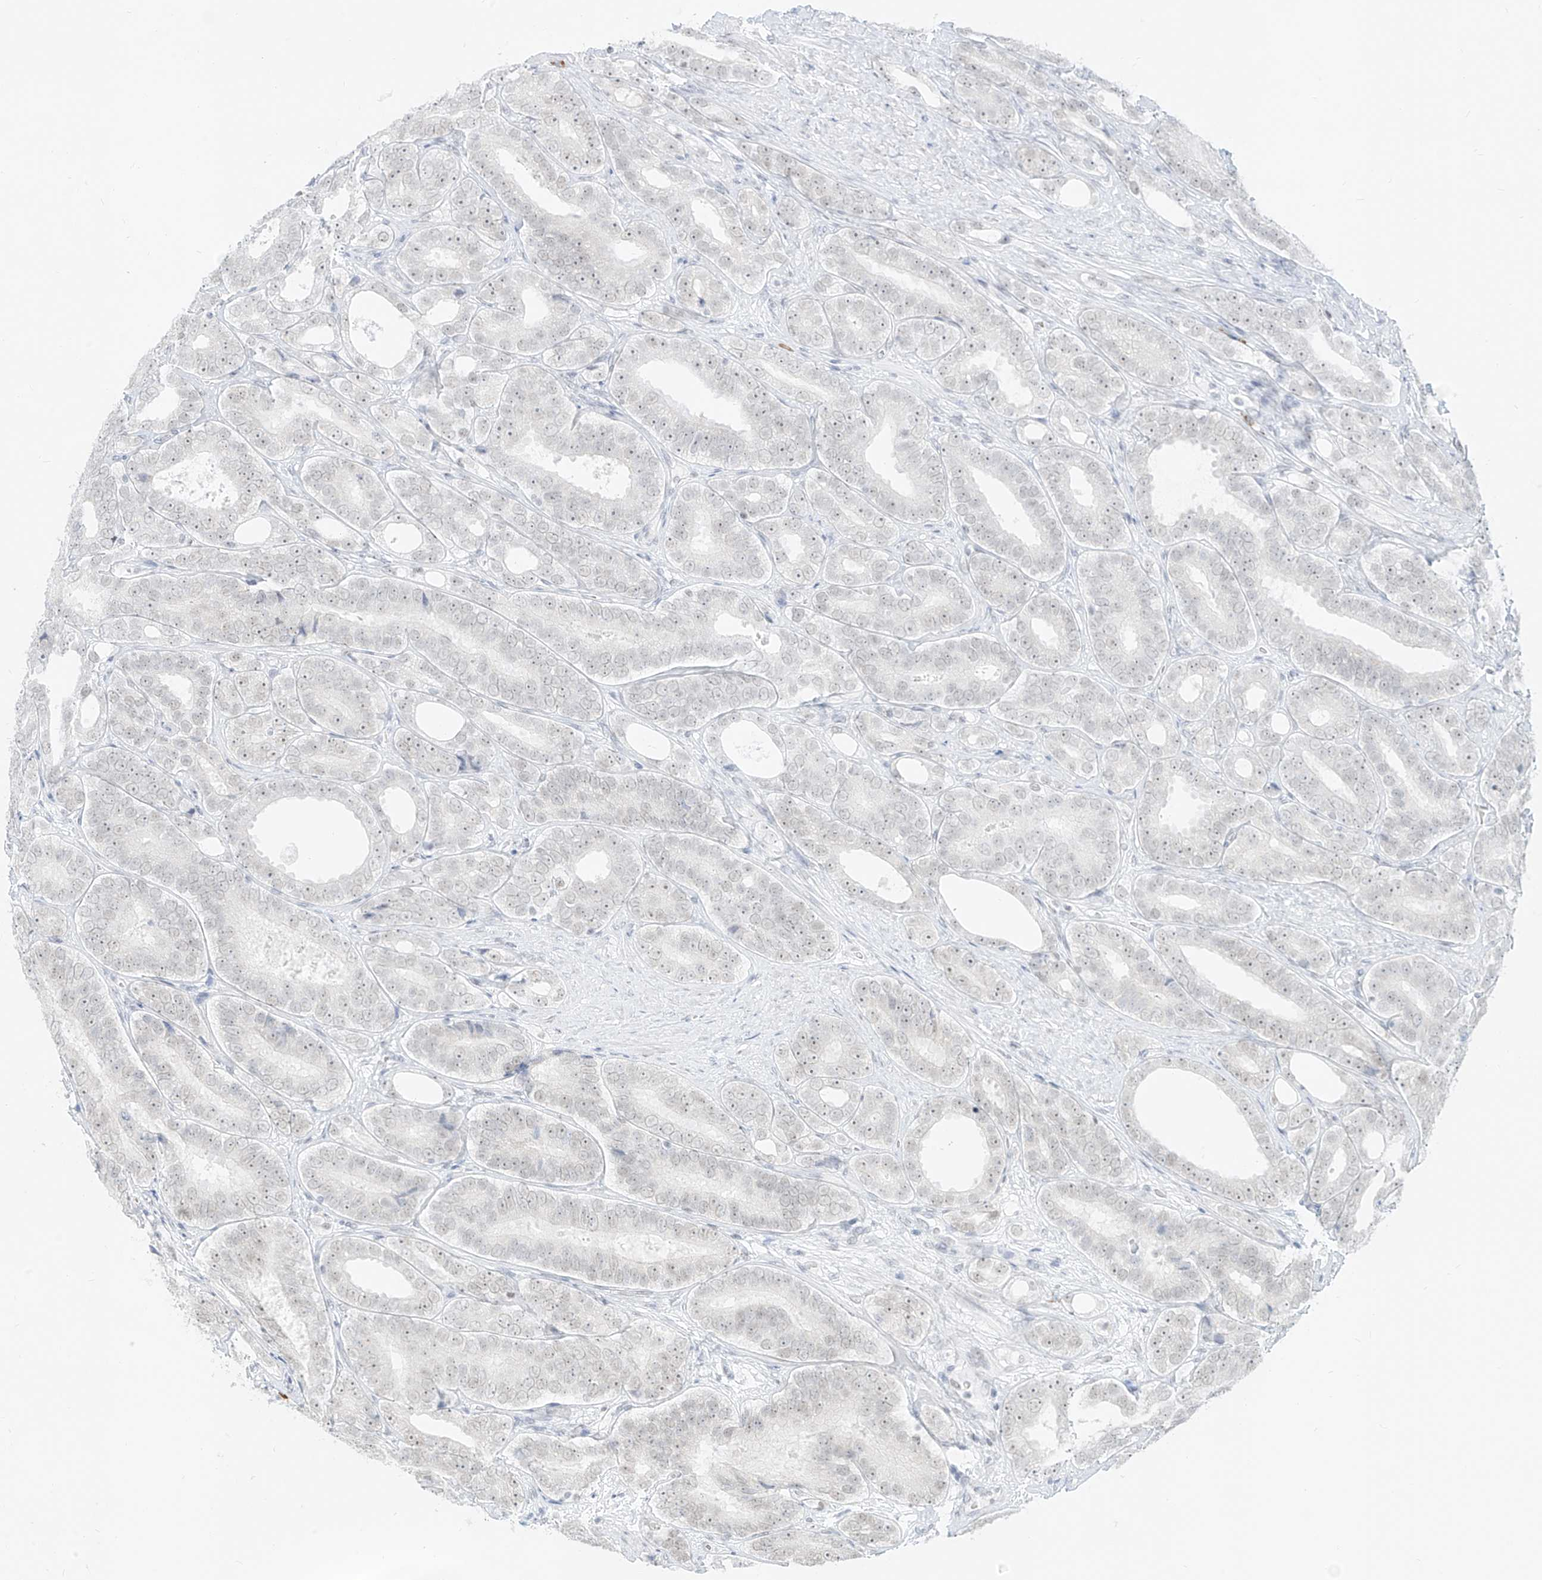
{"staining": {"intensity": "negative", "quantity": "none", "location": "none"}, "tissue": "prostate cancer", "cell_type": "Tumor cells", "image_type": "cancer", "snomed": [{"axis": "morphology", "description": "Adenocarcinoma, High grade"}, {"axis": "topography", "description": "Prostate"}], "caption": "Tumor cells show no significant protein expression in prostate cancer (high-grade adenocarcinoma).", "gene": "SUPT5H", "patient": {"sex": "male", "age": 56}}